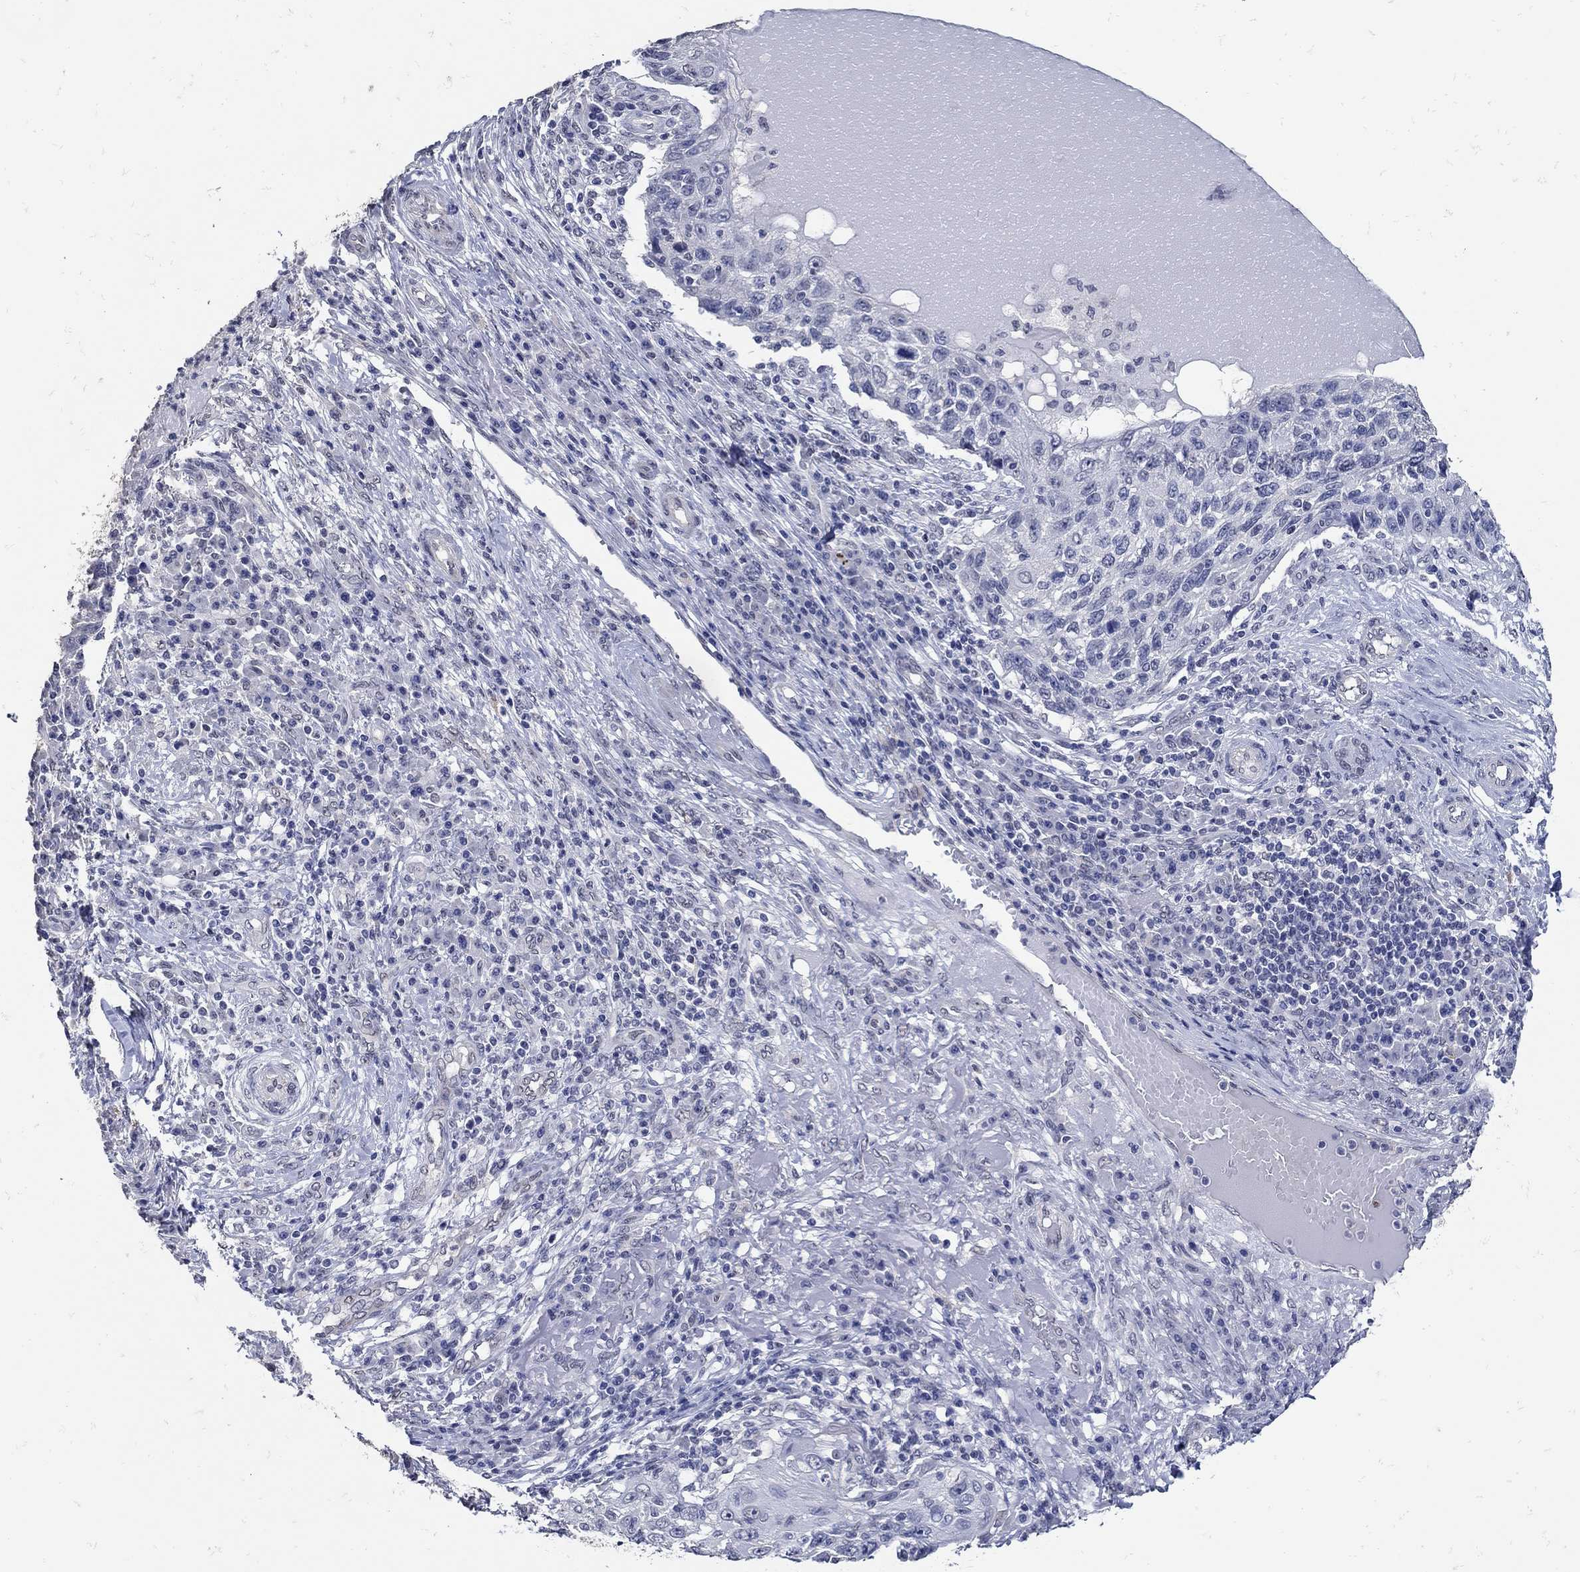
{"staining": {"intensity": "negative", "quantity": "none", "location": "none"}, "tissue": "skin cancer", "cell_type": "Tumor cells", "image_type": "cancer", "snomed": [{"axis": "morphology", "description": "Squamous cell carcinoma, NOS"}, {"axis": "topography", "description": "Skin"}], "caption": "DAB (3,3'-diaminobenzidine) immunohistochemical staining of skin cancer (squamous cell carcinoma) reveals no significant expression in tumor cells.", "gene": "KCNN3", "patient": {"sex": "male", "age": 92}}